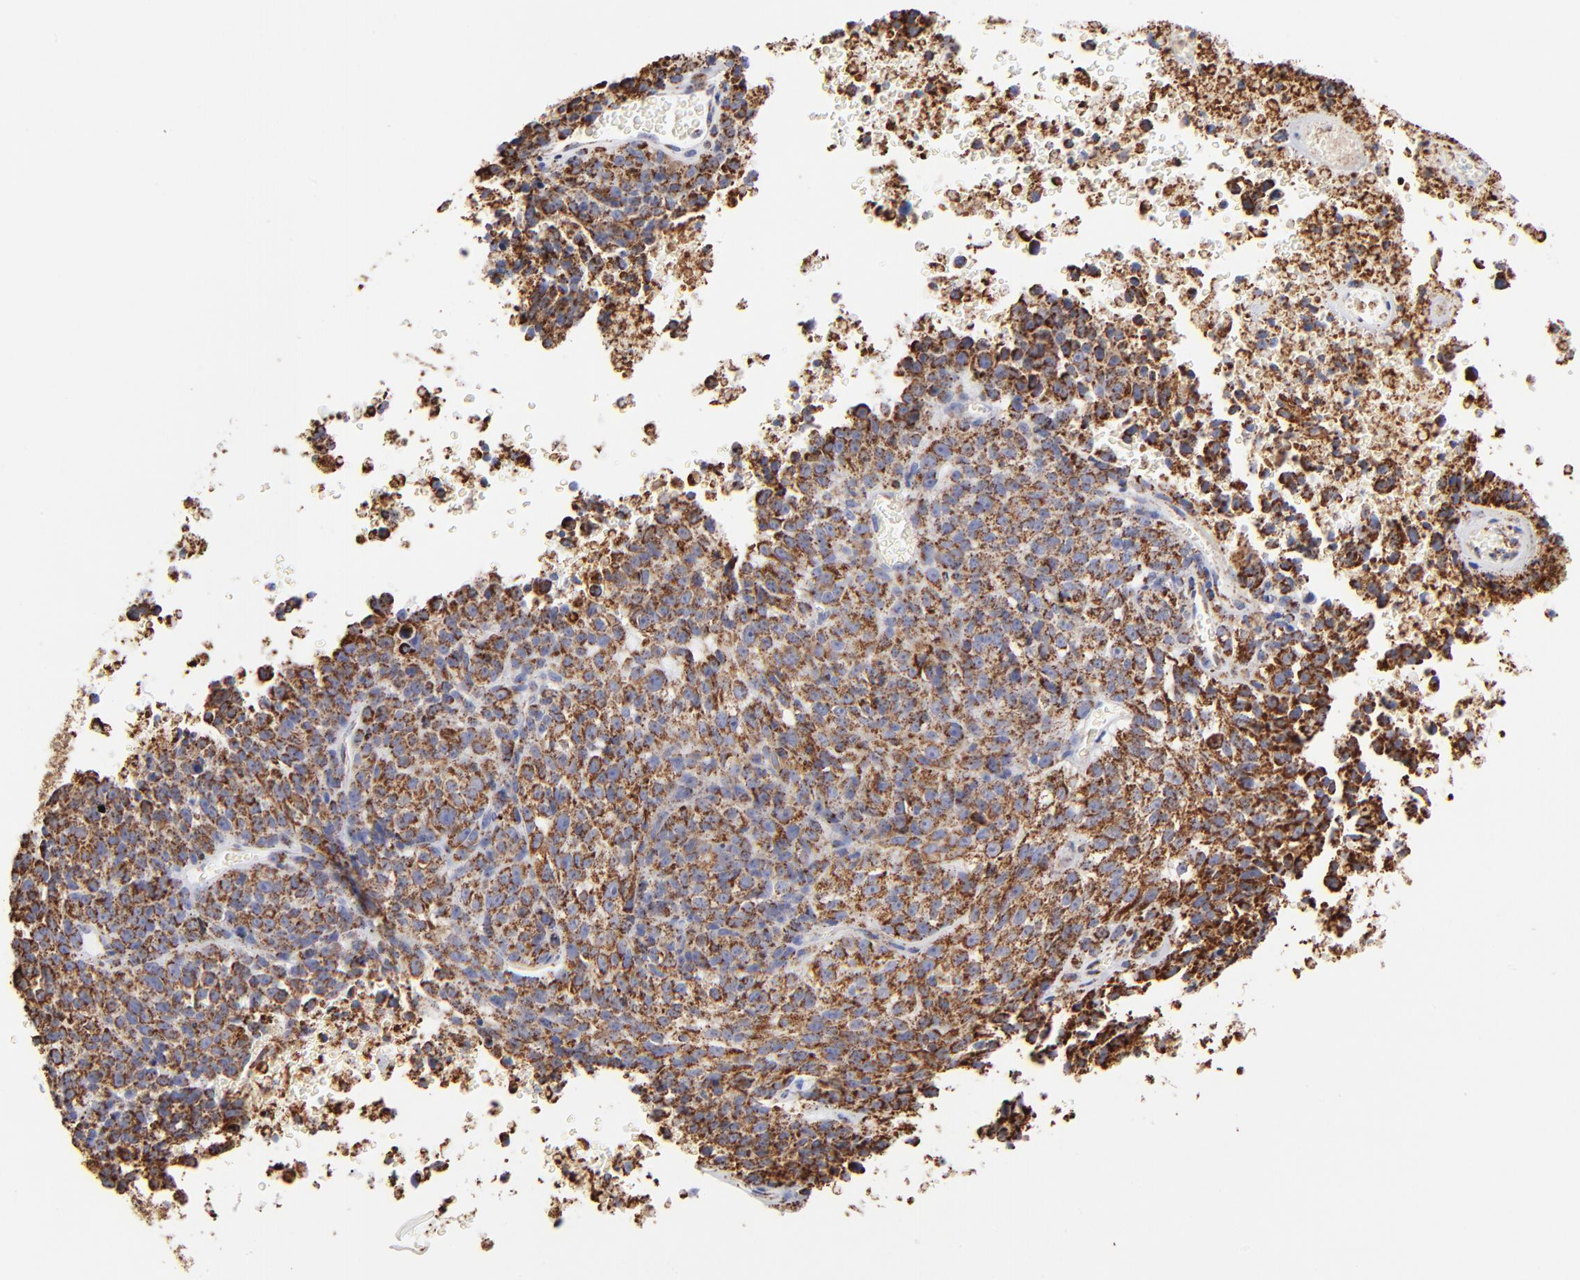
{"staining": {"intensity": "strong", "quantity": ">75%", "location": "cytoplasmic/membranous"}, "tissue": "melanoma", "cell_type": "Tumor cells", "image_type": "cancer", "snomed": [{"axis": "morphology", "description": "Malignant melanoma, Metastatic site"}, {"axis": "topography", "description": "Cerebral cortex"}], "caption": "Human melanoma stained with a brown dye shows strong cytoplasmic/membranous positive expression in approximately >75% of tumor cells.", "gene": "PHB1", "patient": {"sex": "female", "age": 52}}